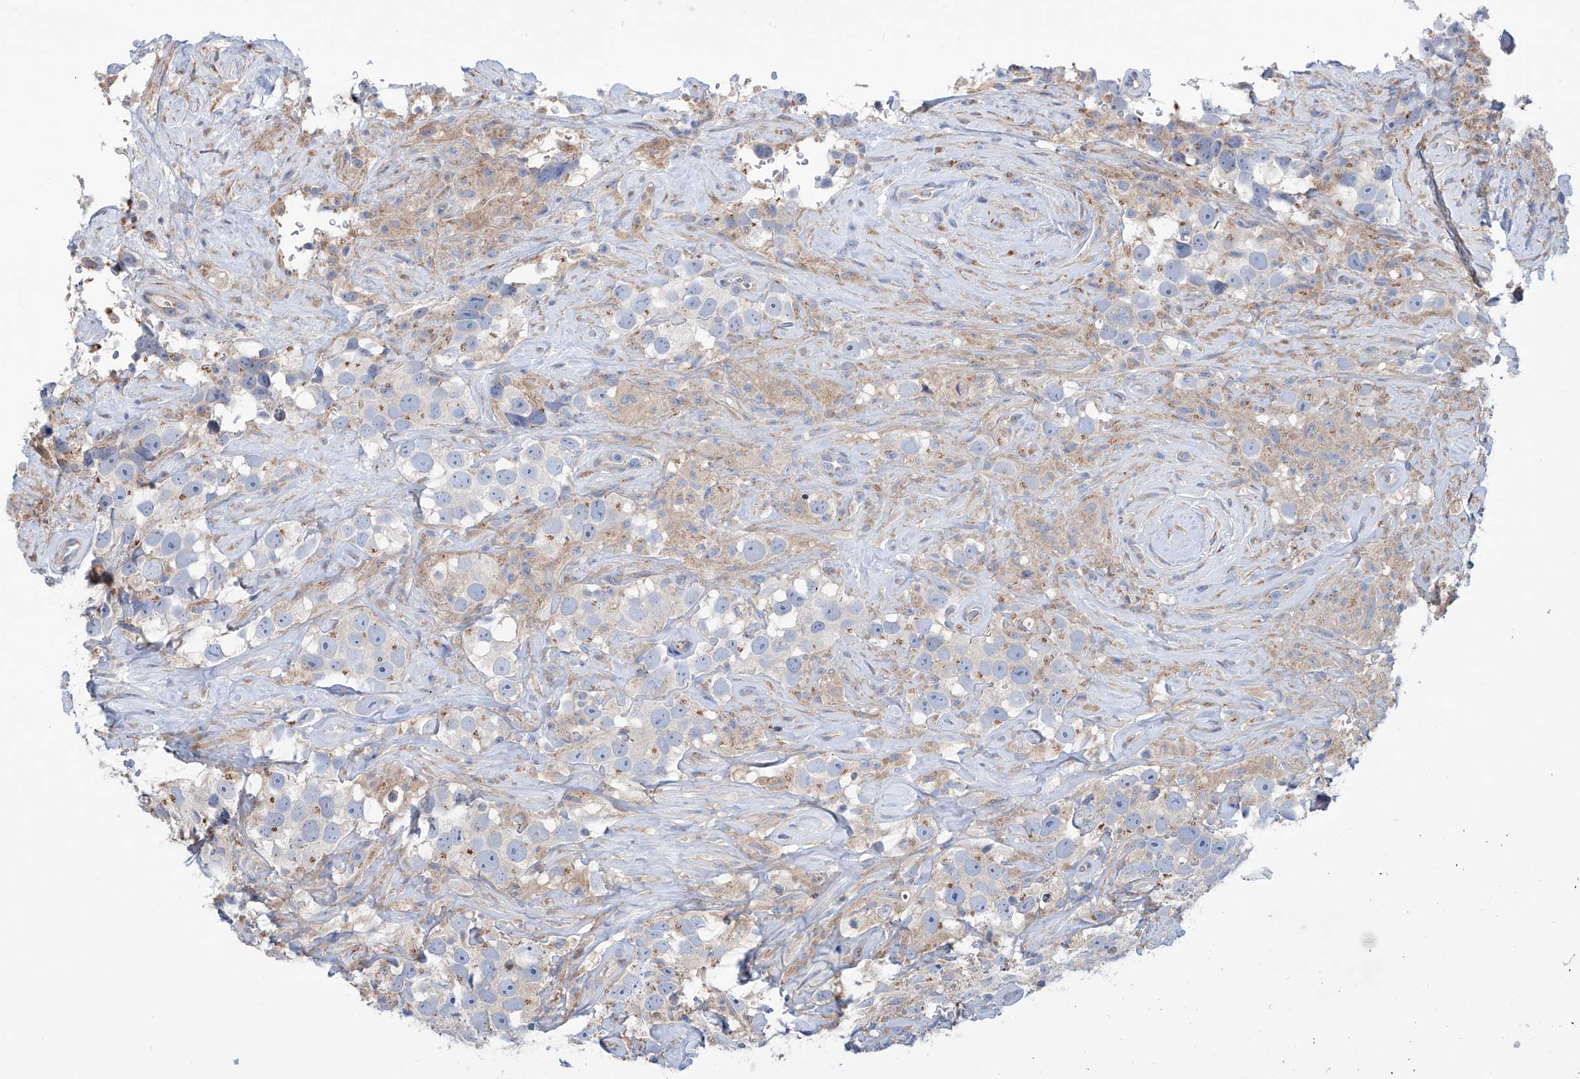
{"staining": {"intensity": "weak", "quantity": "<25%", "location": "cytoplasmic/membranous"}, "tissue": "testis cancer", "cell_type": "Tumor cells", "image_type": "cancer", "snomed": [{"axis": "morphology", "description": "Seminoma, NOS"}, {"axis": "topography", "description": "Testis"}], "caption": "Immunohistochemistry (IHC) histopathology image of testis seminoma stained for a protein (brown), which shows no positivity in tumor cells.", "gene": "SLC22A7", "patient": {"sex": "male", "age": 49}}